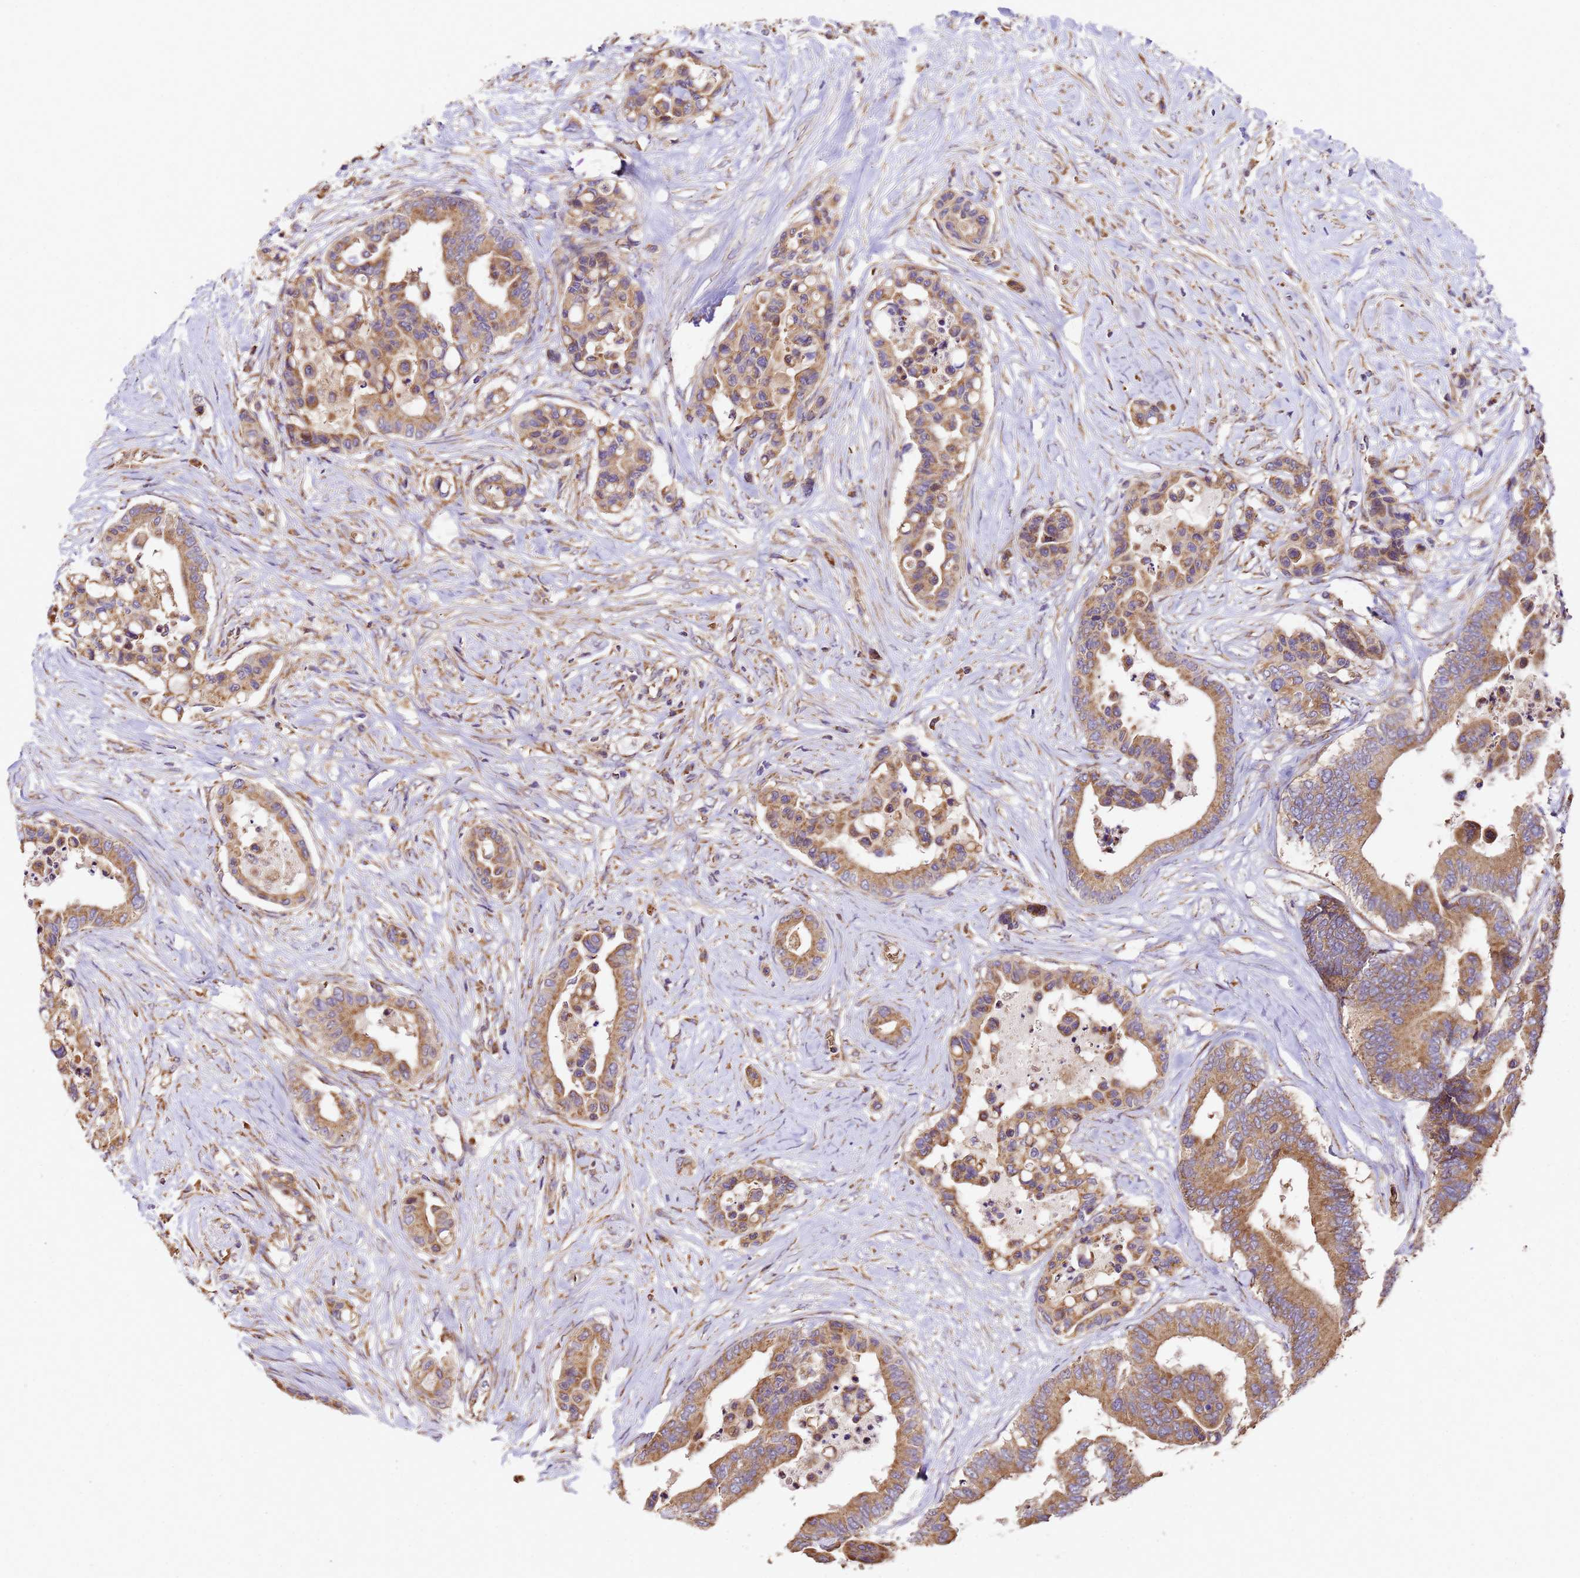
{"staining": {"intensity": "moderate", "quantity": ">75%", "location": "cytoplasmic/membranous"}, "tissue": "colorectal cancer", "cell_type": "Tumor cells", "image_type": "cancer", "snomed": [{"axis": "morphology", "description": "Normal tissue, NOS"}, {"axis": "morphology", "description": "Adenocarcinoma, NOS"}, {"axis": "topography", "description": "Colon"}], "caption": "Tumor cells demonstrate medium levels of moderate cytoplasmic/membranous staining in about >75% of cells in human adenocarcinoma (colorectal).", "gene": "LRRIQ1", "patient": {"sex": "male", "age": 82}}